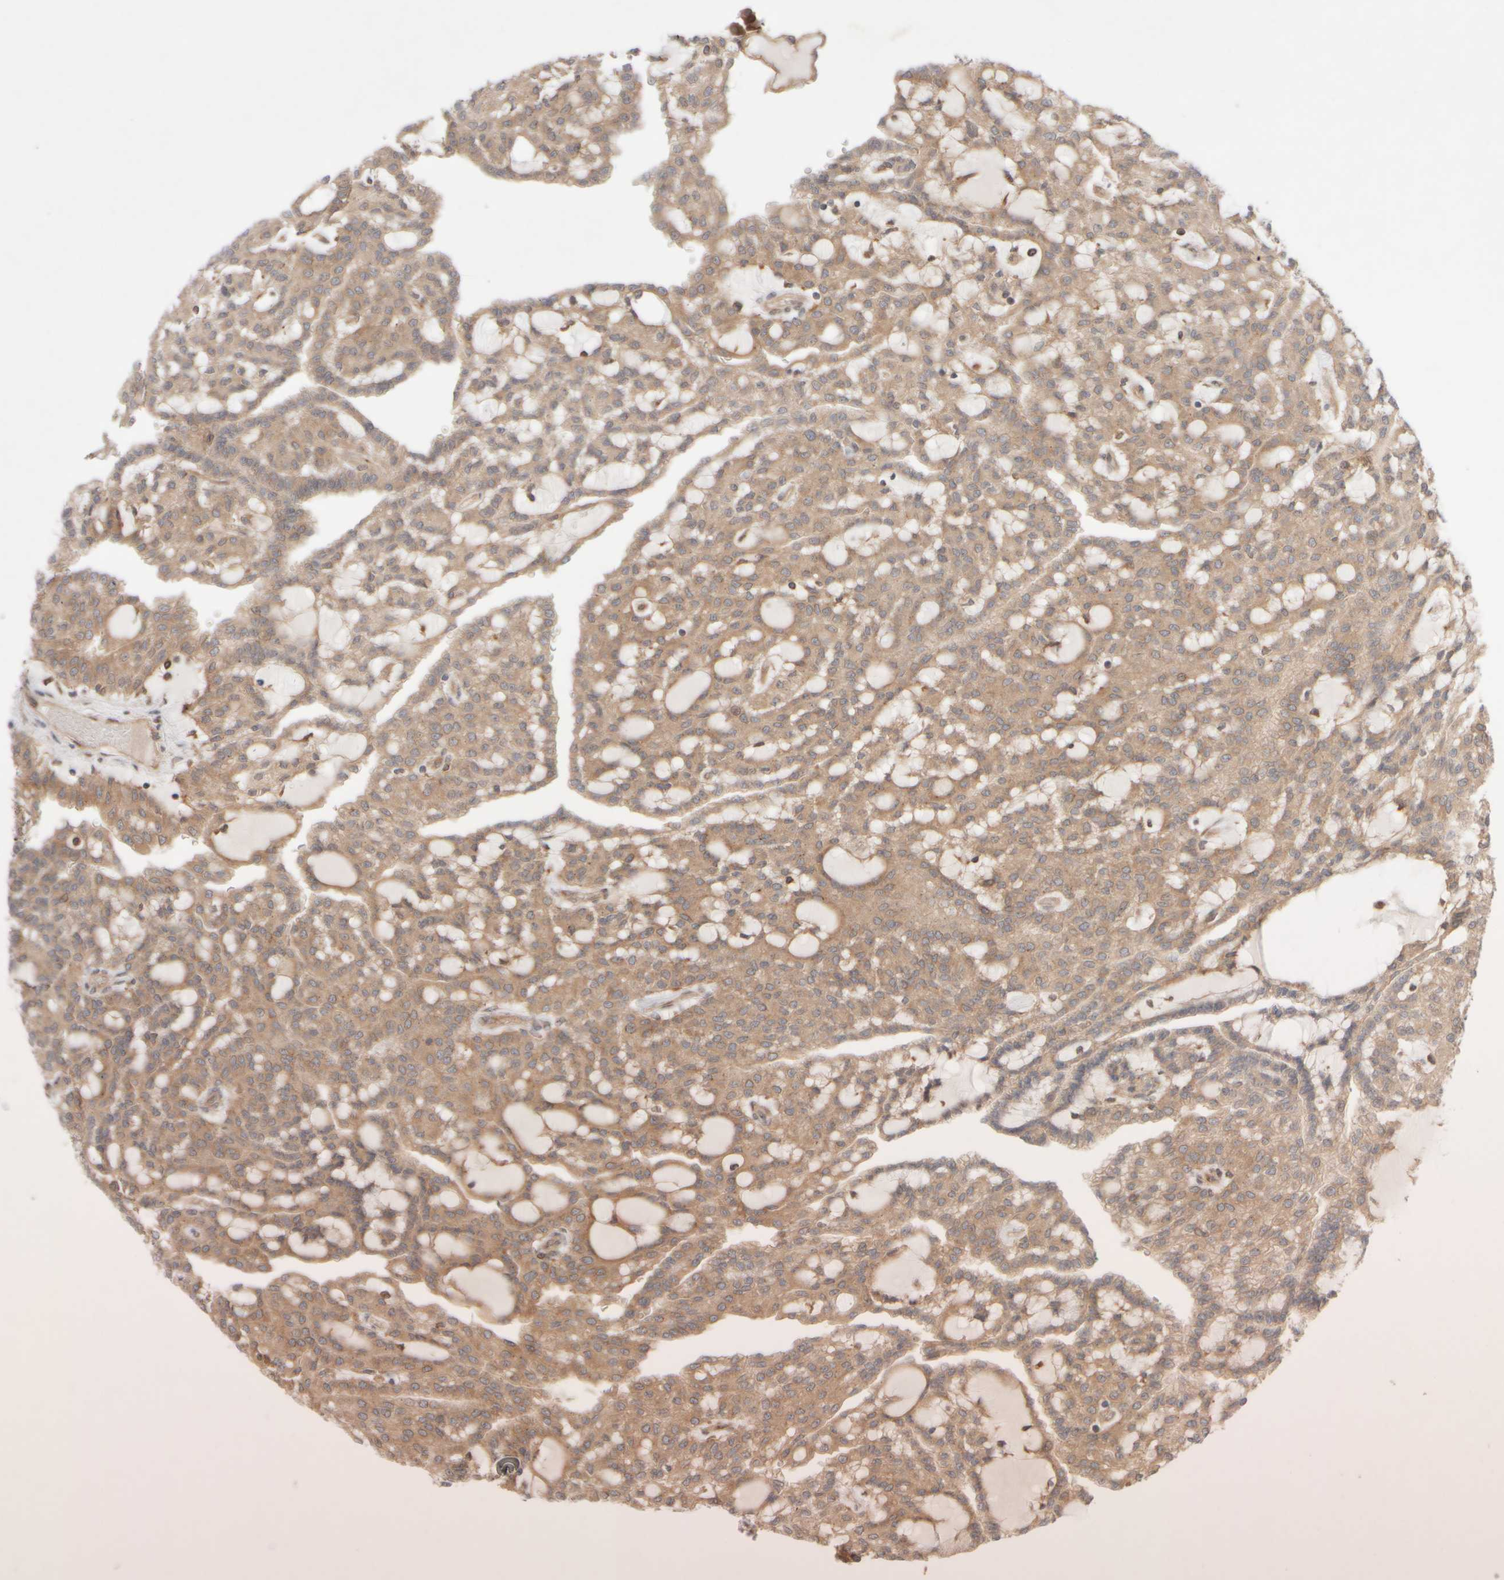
{"staining": {"intensity": "moderate", "quantity": ">75%", "location": "cytoplasmic/membranous"}, "tissue": "renal cancer", "cell_type": "Tumor cells", "image_type": "cancer", "snomed": [{"axis": "morphology", "description": "Adenocarcinoma, NOS"}, {"axis": "topography", "description": "Kidney"}], "caption": "Adenocarcinoma (renal) stained with DAB immunohistochemistry reveals medium levels of moderate cytoplasmic/membranous staining in about >75% of tumor cells.", "gene": "GCN1", "patient": {"sex": "male", "age": 63}}